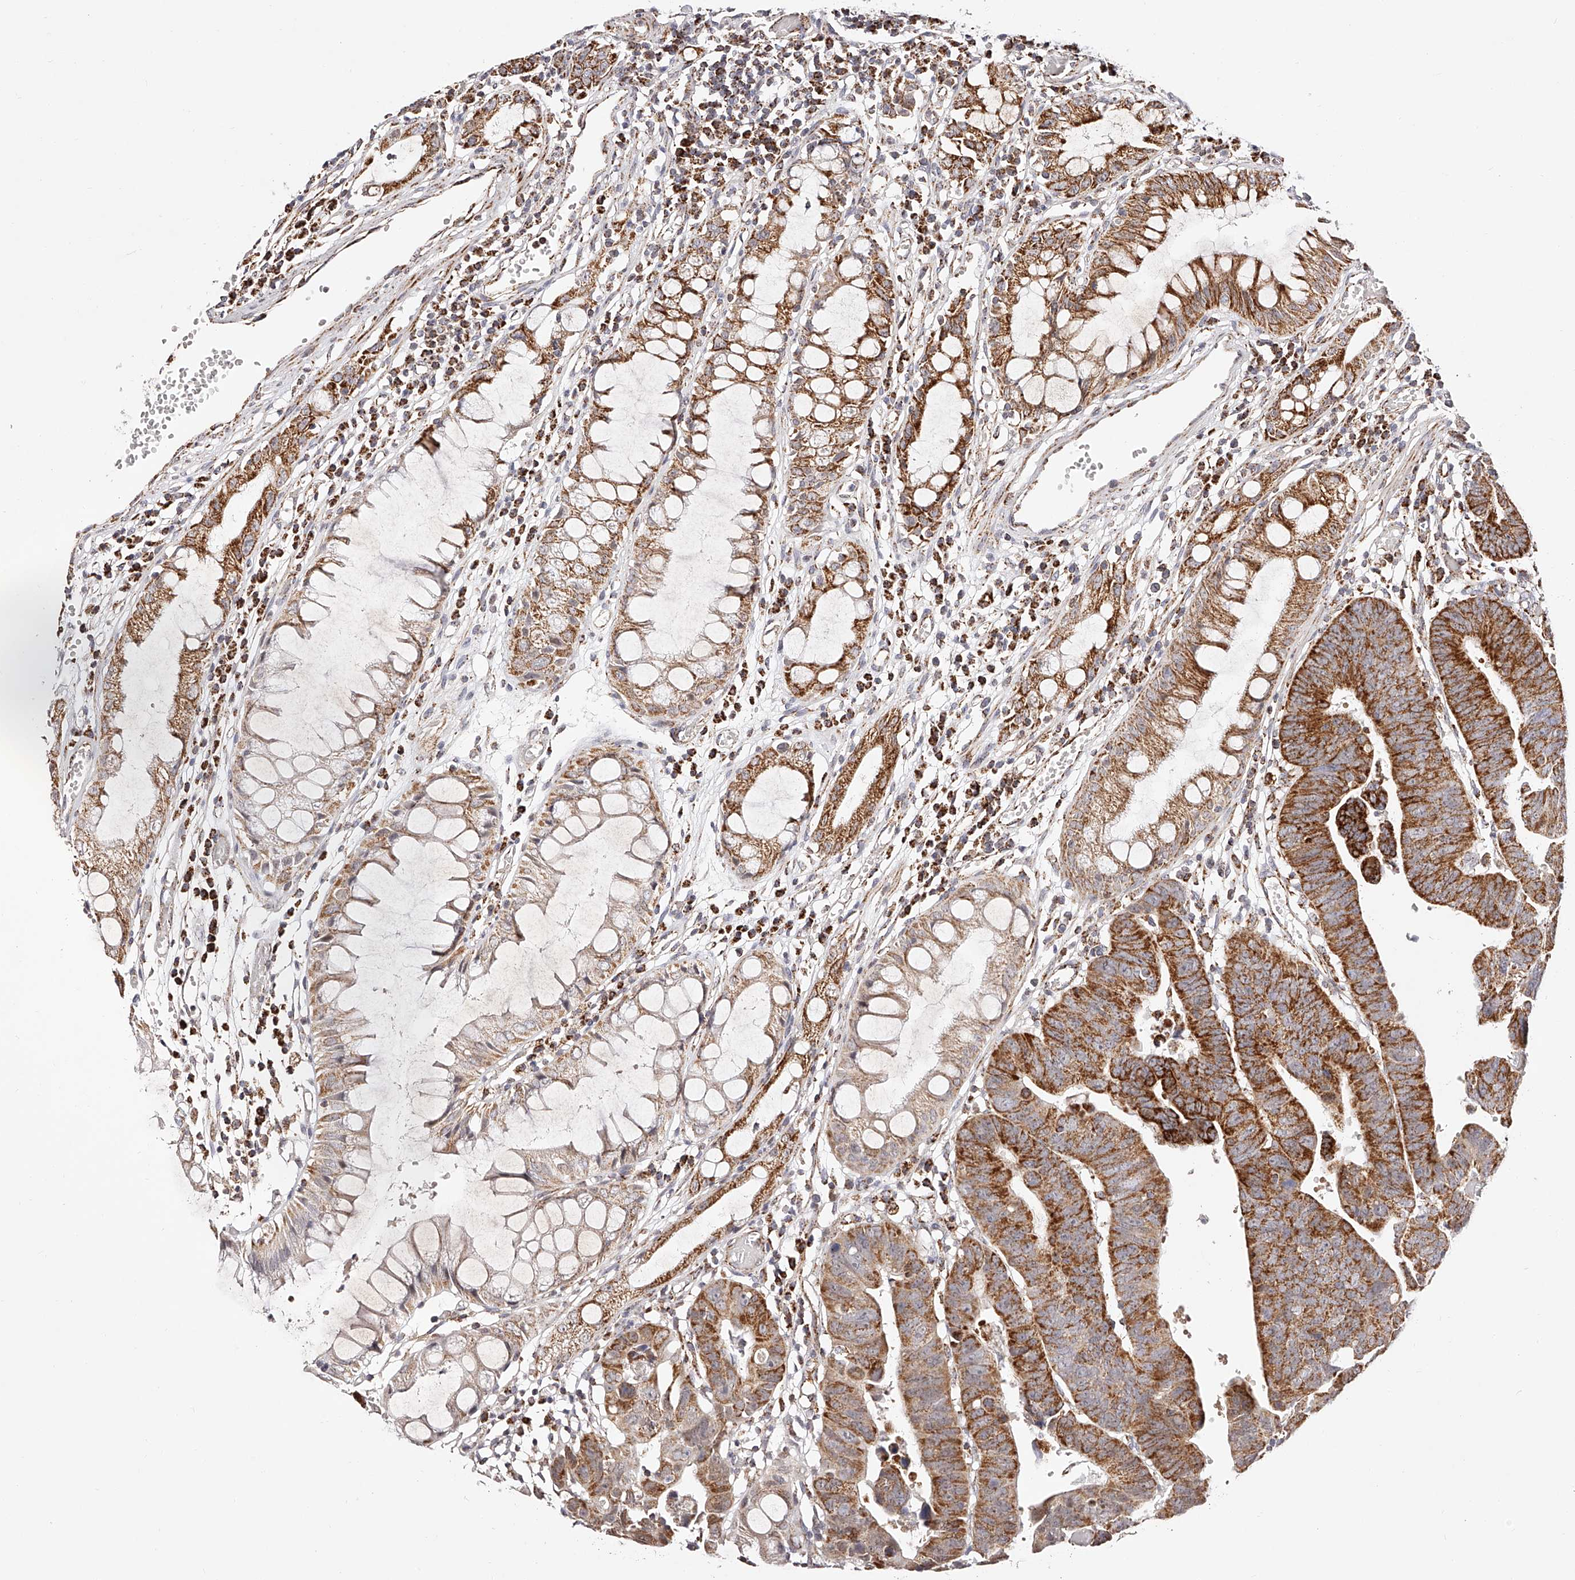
{"staining": {"intensity": "strong", "quantity": ">75%", "location": "cytoplasmic/membranous"}, "tissue": "colorectal cancer", "cell_type": "Tumor cells", "image_type": "cancer", "snomed": [{"axis": "morphology", "description": "Adenocarcinoma, NOS"}, {"axis": "topography", "description": "Rectum"}], "caption": "Human adenocarcinoma (colorectal) stained with a protein marker reveals strong staining in tumor cells.", "gene": "NDUFV3", "patient": {"sex": "female", "age": 65}}